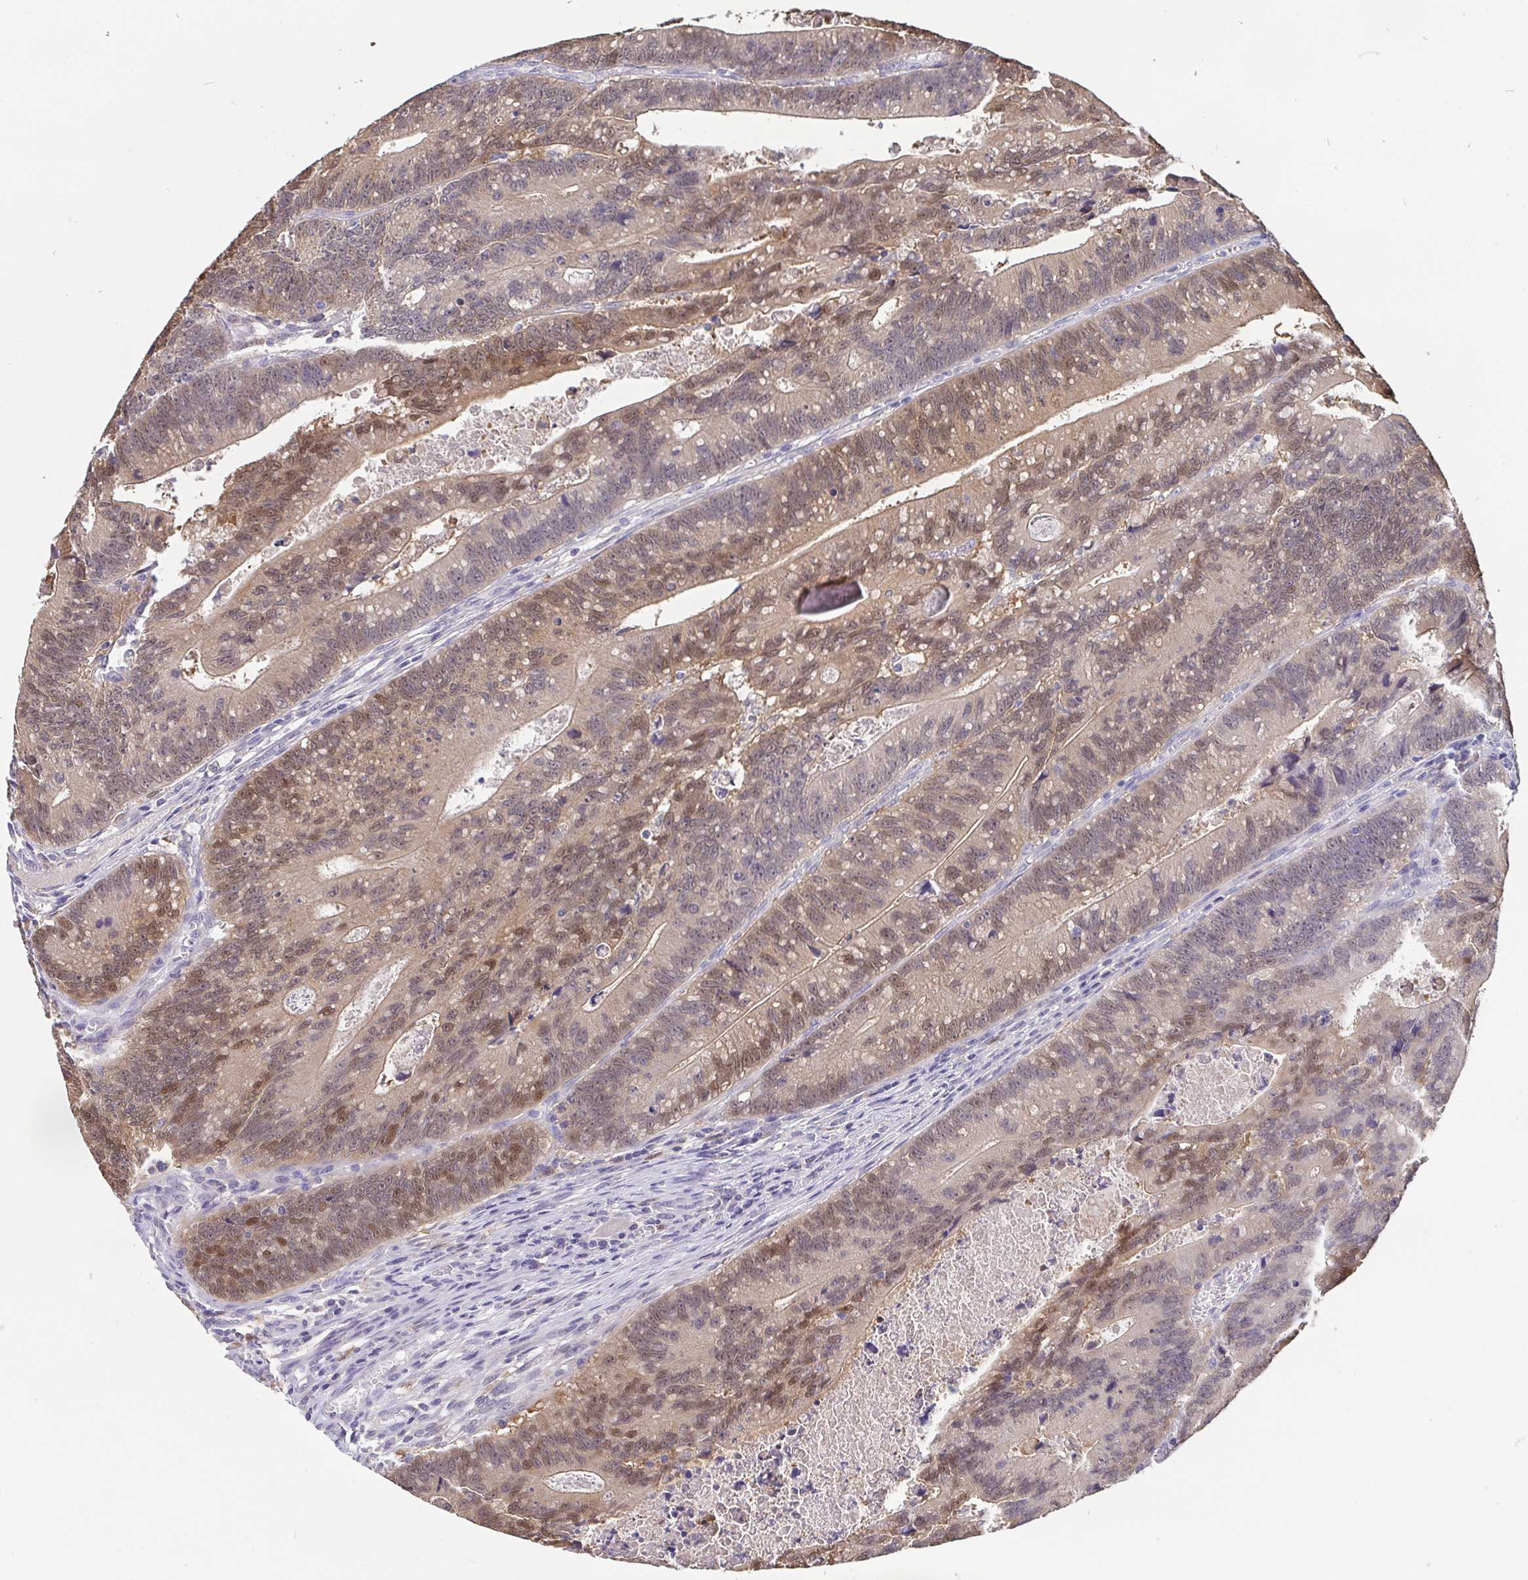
{"staining": {"intensity": "weak", "quantity": ">75%", "location": "cytoplasmic/membranous,nuclear"}, "tissue": "colorectal cancer", "cell_type": "Tumor cells", "image_type": "cancer", "snomed": [{"axis": "morphology", "description": "Adenocarcinoma, NOS"}, {"axis": "topography", "description": "Rectum"}], "caption": "Immunohistochemistry (IHC) of colorectal cancer (adenocarcinoma) reveals low levels of weak cytoplasmic/membranous and nuclear expression in approximately >75% of tumor cells.", "gene": "IDH1", "patient": {"sex": "female", "age": 81}}